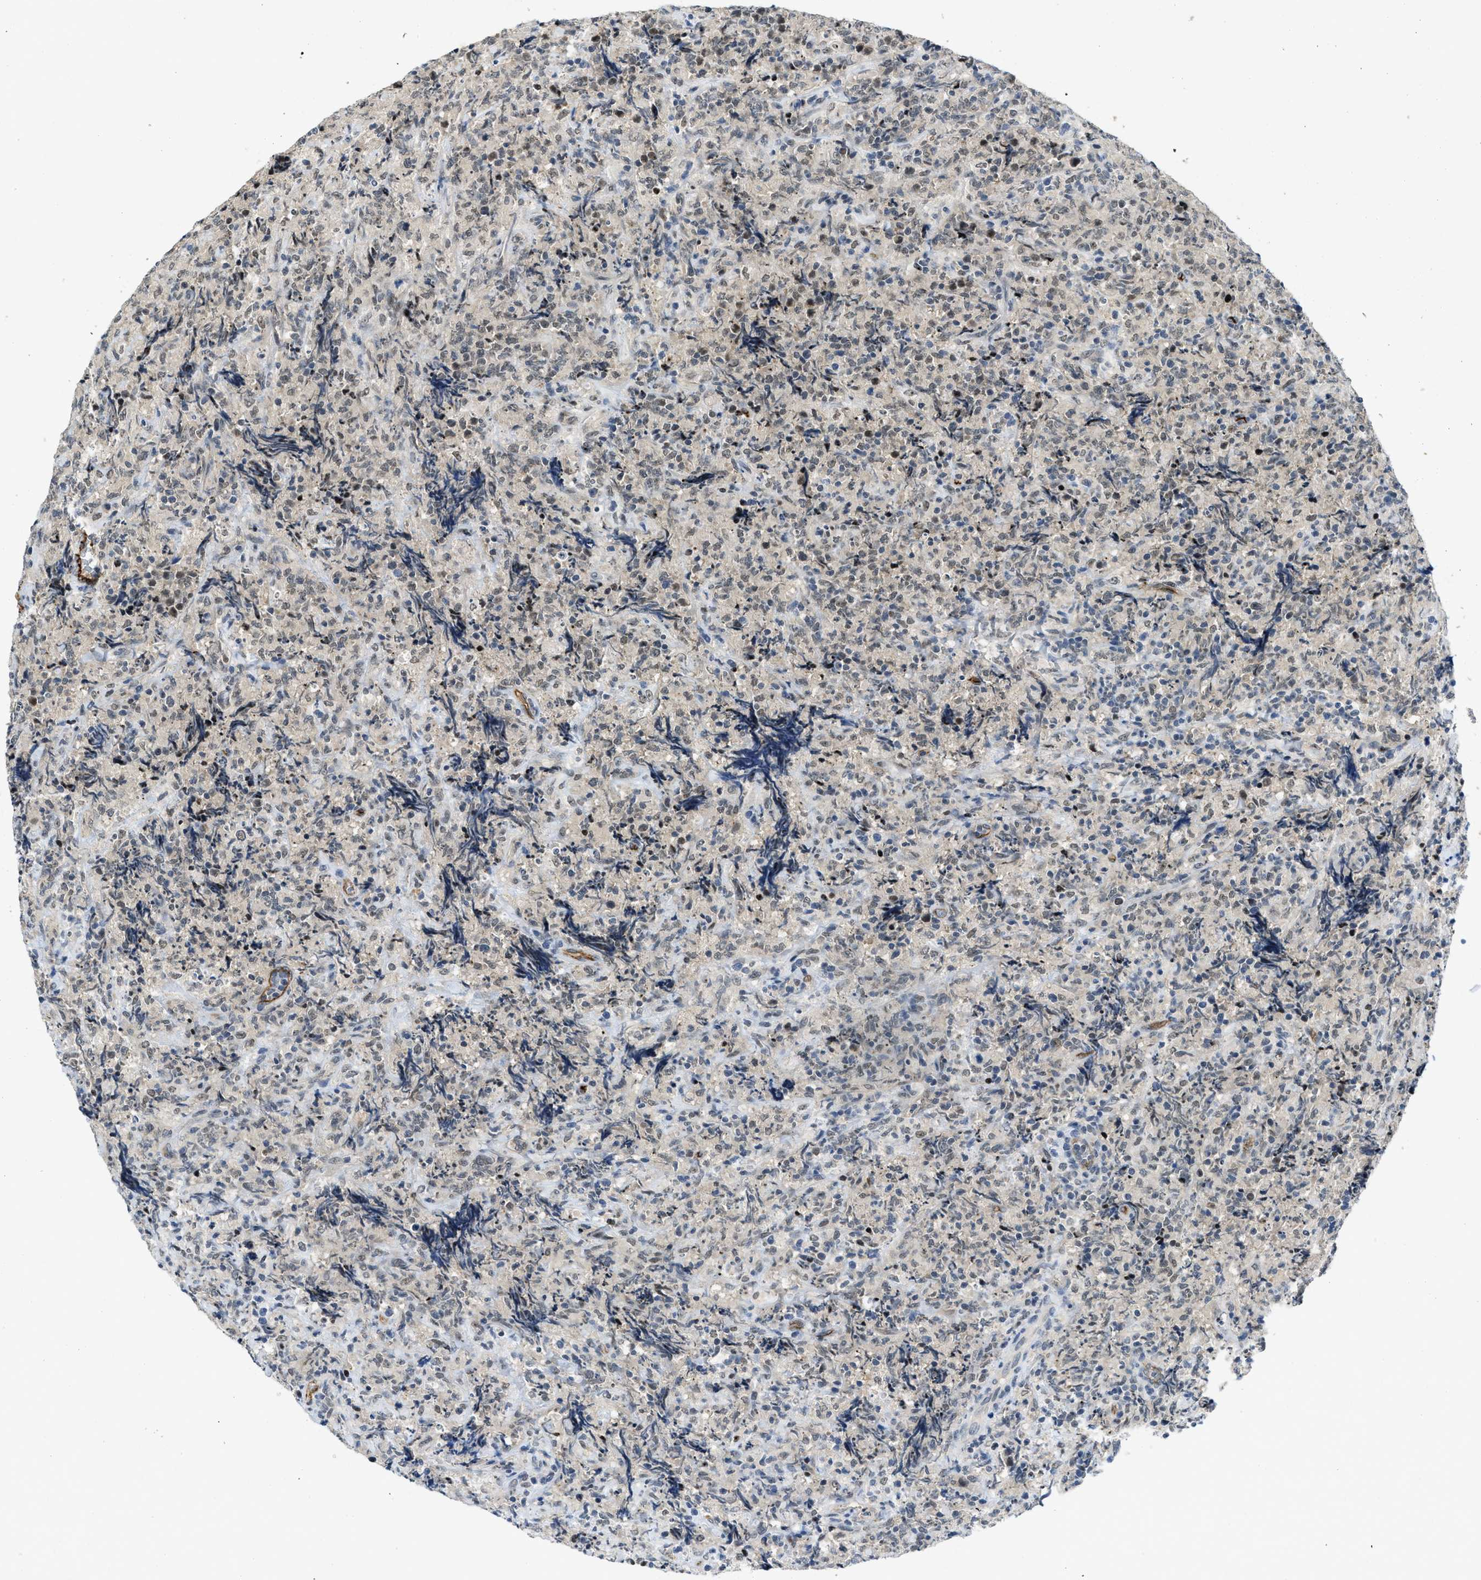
{"staining": {"intensity": "negative", "quantity": "none", "location": "none"}, "tissue": "lymphoma", "cell_type": "Tumor cells", "image_type": "cancer", "snomed": [{"axis": "morphology", "description": "Malignant lymphoma, non-Hodgkin's type, High grade"}, {"axis": "topography", "description": "Tonsil"}], "caption": "Tumor cells show no significant protein expression in high-grade malignant lymphoma, non-Hodgkin's type. (Stains: DAB IHC with hematoxylin counter stain, Microscopy: brightfield microscopy at high magnification).", "gene": "SLCO2A1", "patient": {"sex": "female", "age": 36}}